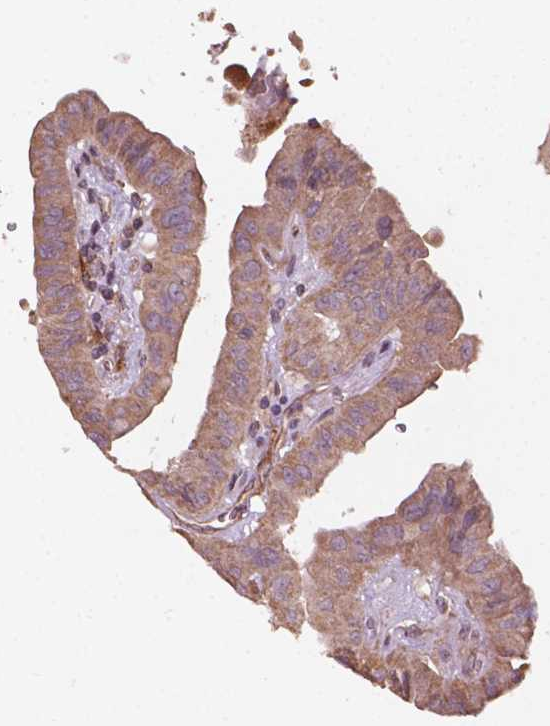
{"staining": {"intensity": "moderate", "quantity": ">75%", "location": "cytoplasmic/membranous"}, "tissue": "thyroid cancer", "cell_type": "Tumor cells", "image_type": "cancer", "snomed": [{"axis": "morphology", "description": "Papillary adenocarcinoma, NOS"}, {"axis": "topography", "description": "Thyroid gland"}], "caption": "About >75% of tumor cells in human papillary adenocarcinoma (thyroid) exhibit moderate cytoplasmic/membranous protein staining as visualized by brown immunohistochemical staining.", "gene": "CDC42BPA", "patient": {"sex": "female", "age": 37}}